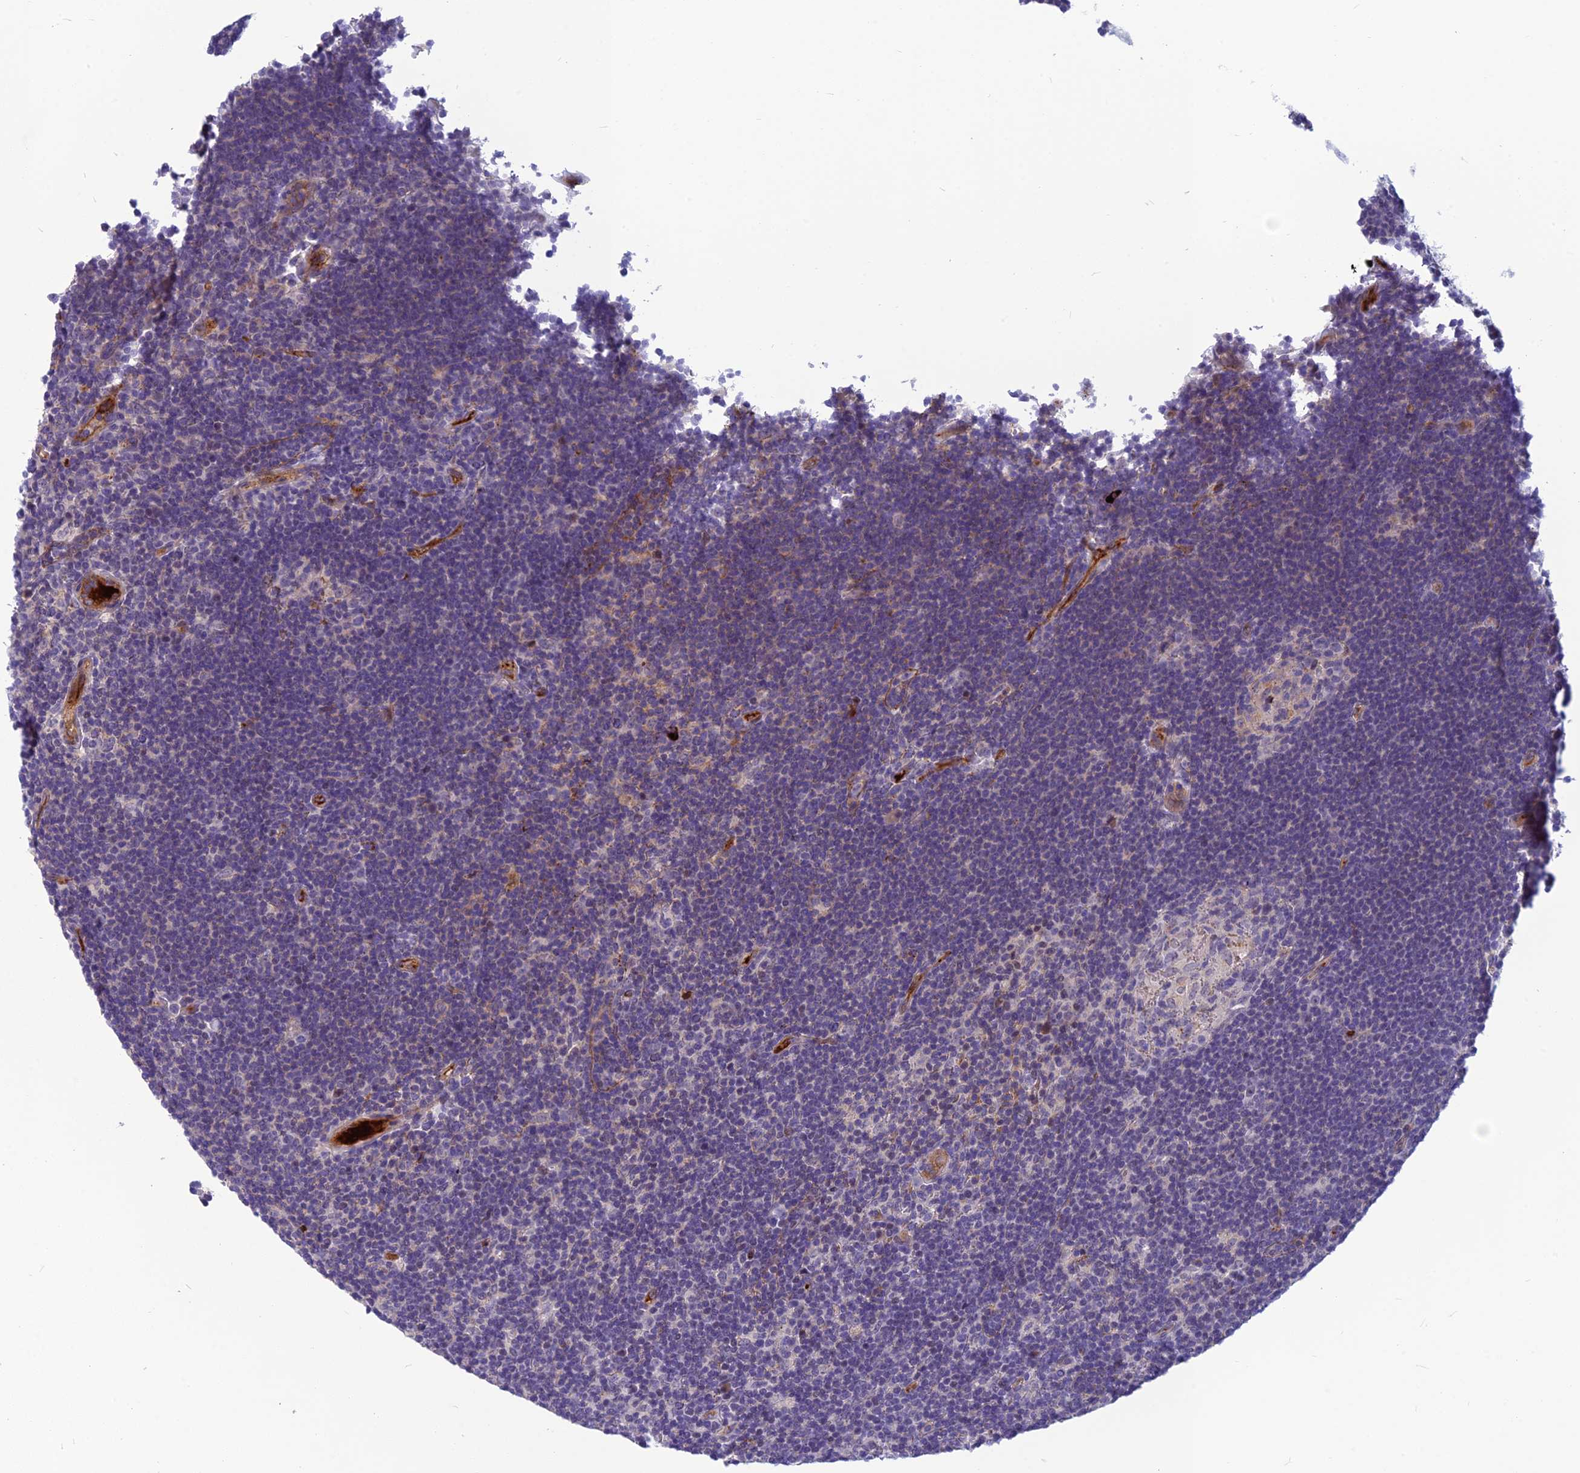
{"staining": {"intensity": "negative", "quantity": "none", "location": "none"}, "tissue": "lymphoma", "cell_type": "Tumor cells", "image_type": "cancer", "snomed": [{"axis": "morphology", "description": "Hodgkin's disease, NOS"}, {"axis": "topography", "description": "Lymph node"}], "caption": "IHC of lymphoma demonstrates no staining in tumor cells. (DAB (3,3'-diaminobenzidine) IHC, high magnification).", "gene": "CLEC11A", "patient": {"sex": "female", "age": 57}}